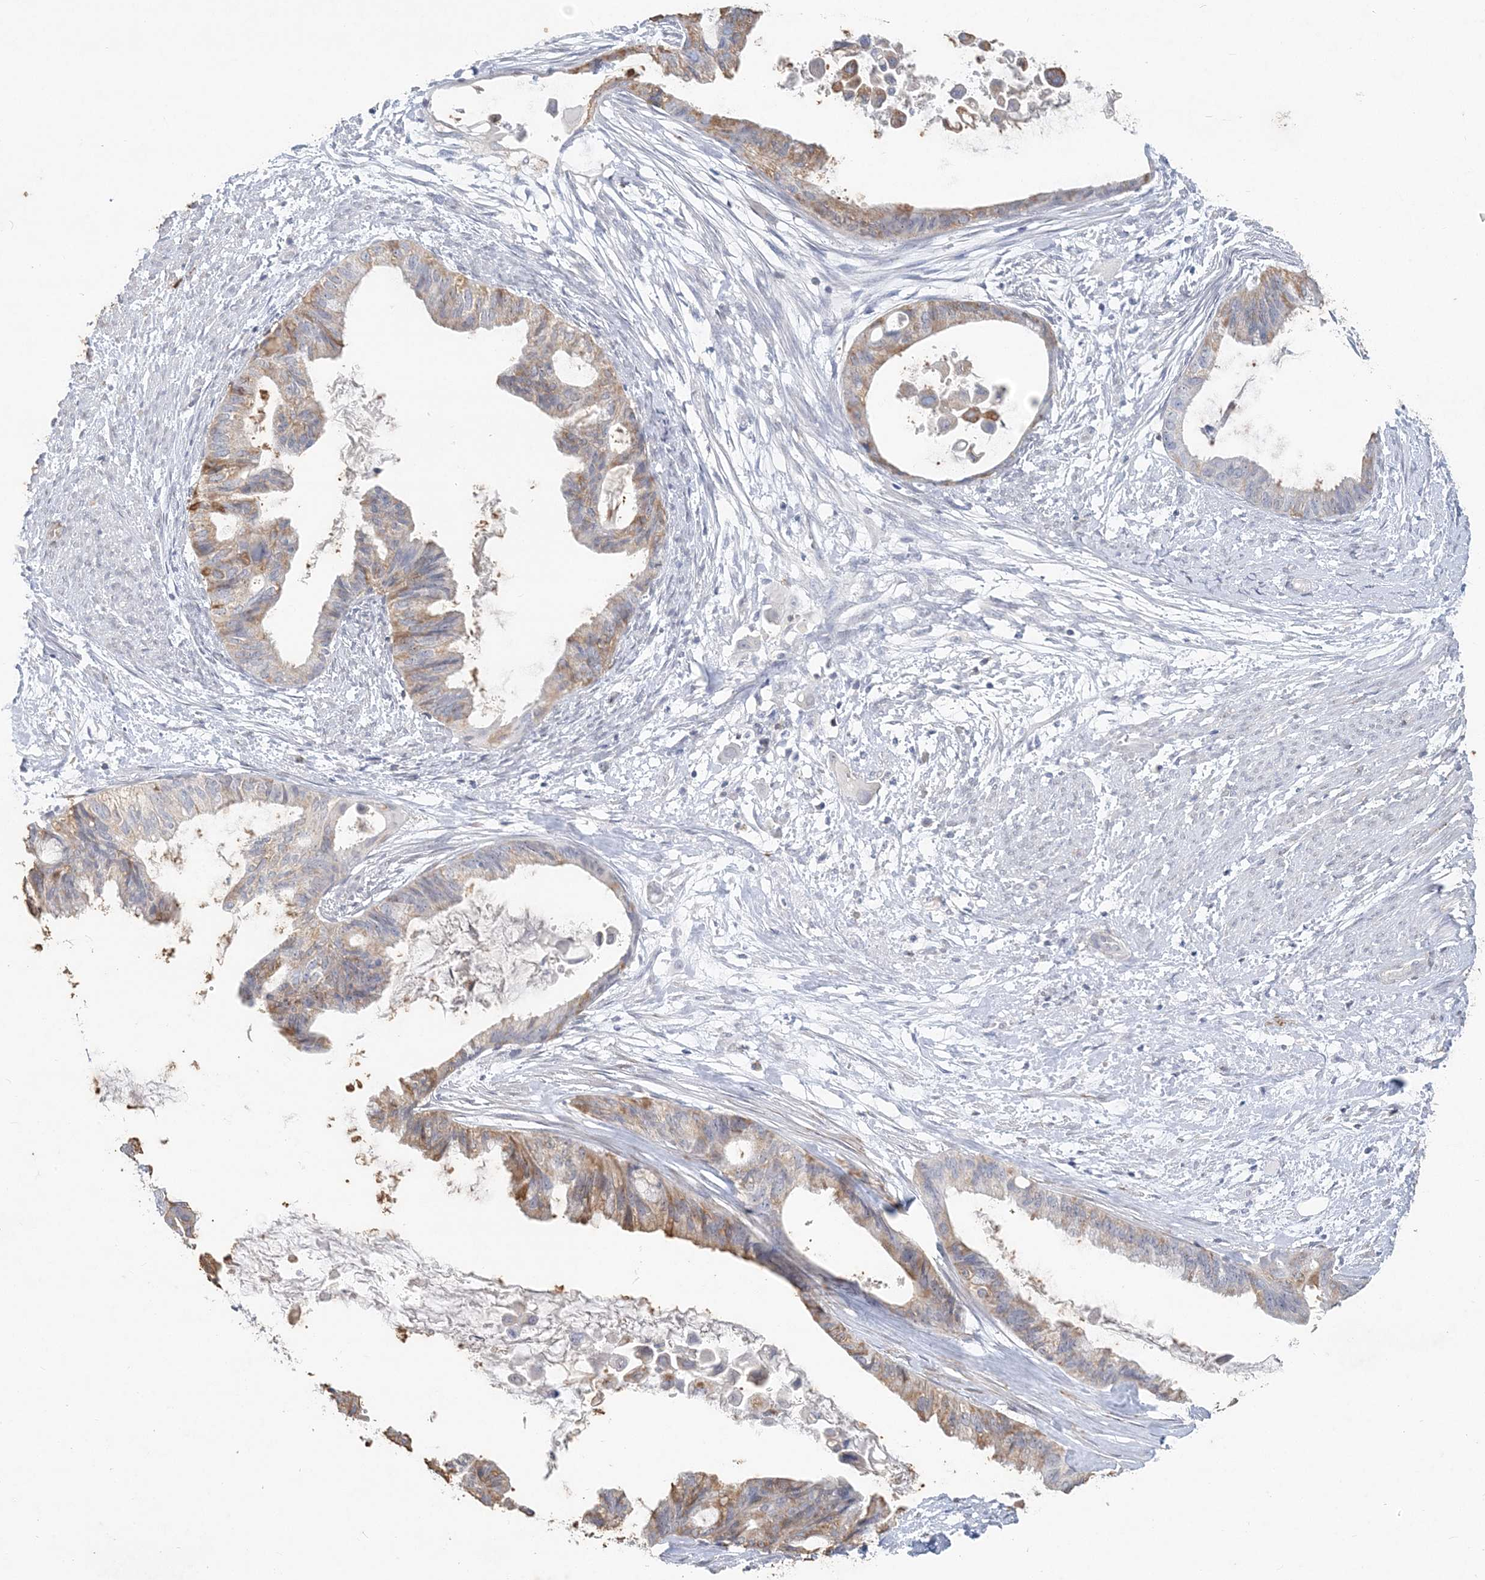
{"staining": {"intensity": "moderate", "quantity": "<25%", "location": "cytoplasmic/membranous"}, "tissue": "cervical cancer", "cell_type": "Tumor cells", "image_type": "cancer", "snomed": [{"axis": "morphology", "description": "Normal tissue, NOS"}, {"axis": "morphology", "description": "Adenocarcinoma, NOS"}, {"axis": "topography", "description": "Cervix"}, {"axis": "topography", "description": "Endometrium"}], "caption": "Protein expression analysis of human adenocarcinoma (cervical) reveals moderate cytoplasmic/membranous positivity in approximately <25% of tumor cells.", "gene": "PDCD1", "patient": {"sex": "female", "age": 86}}